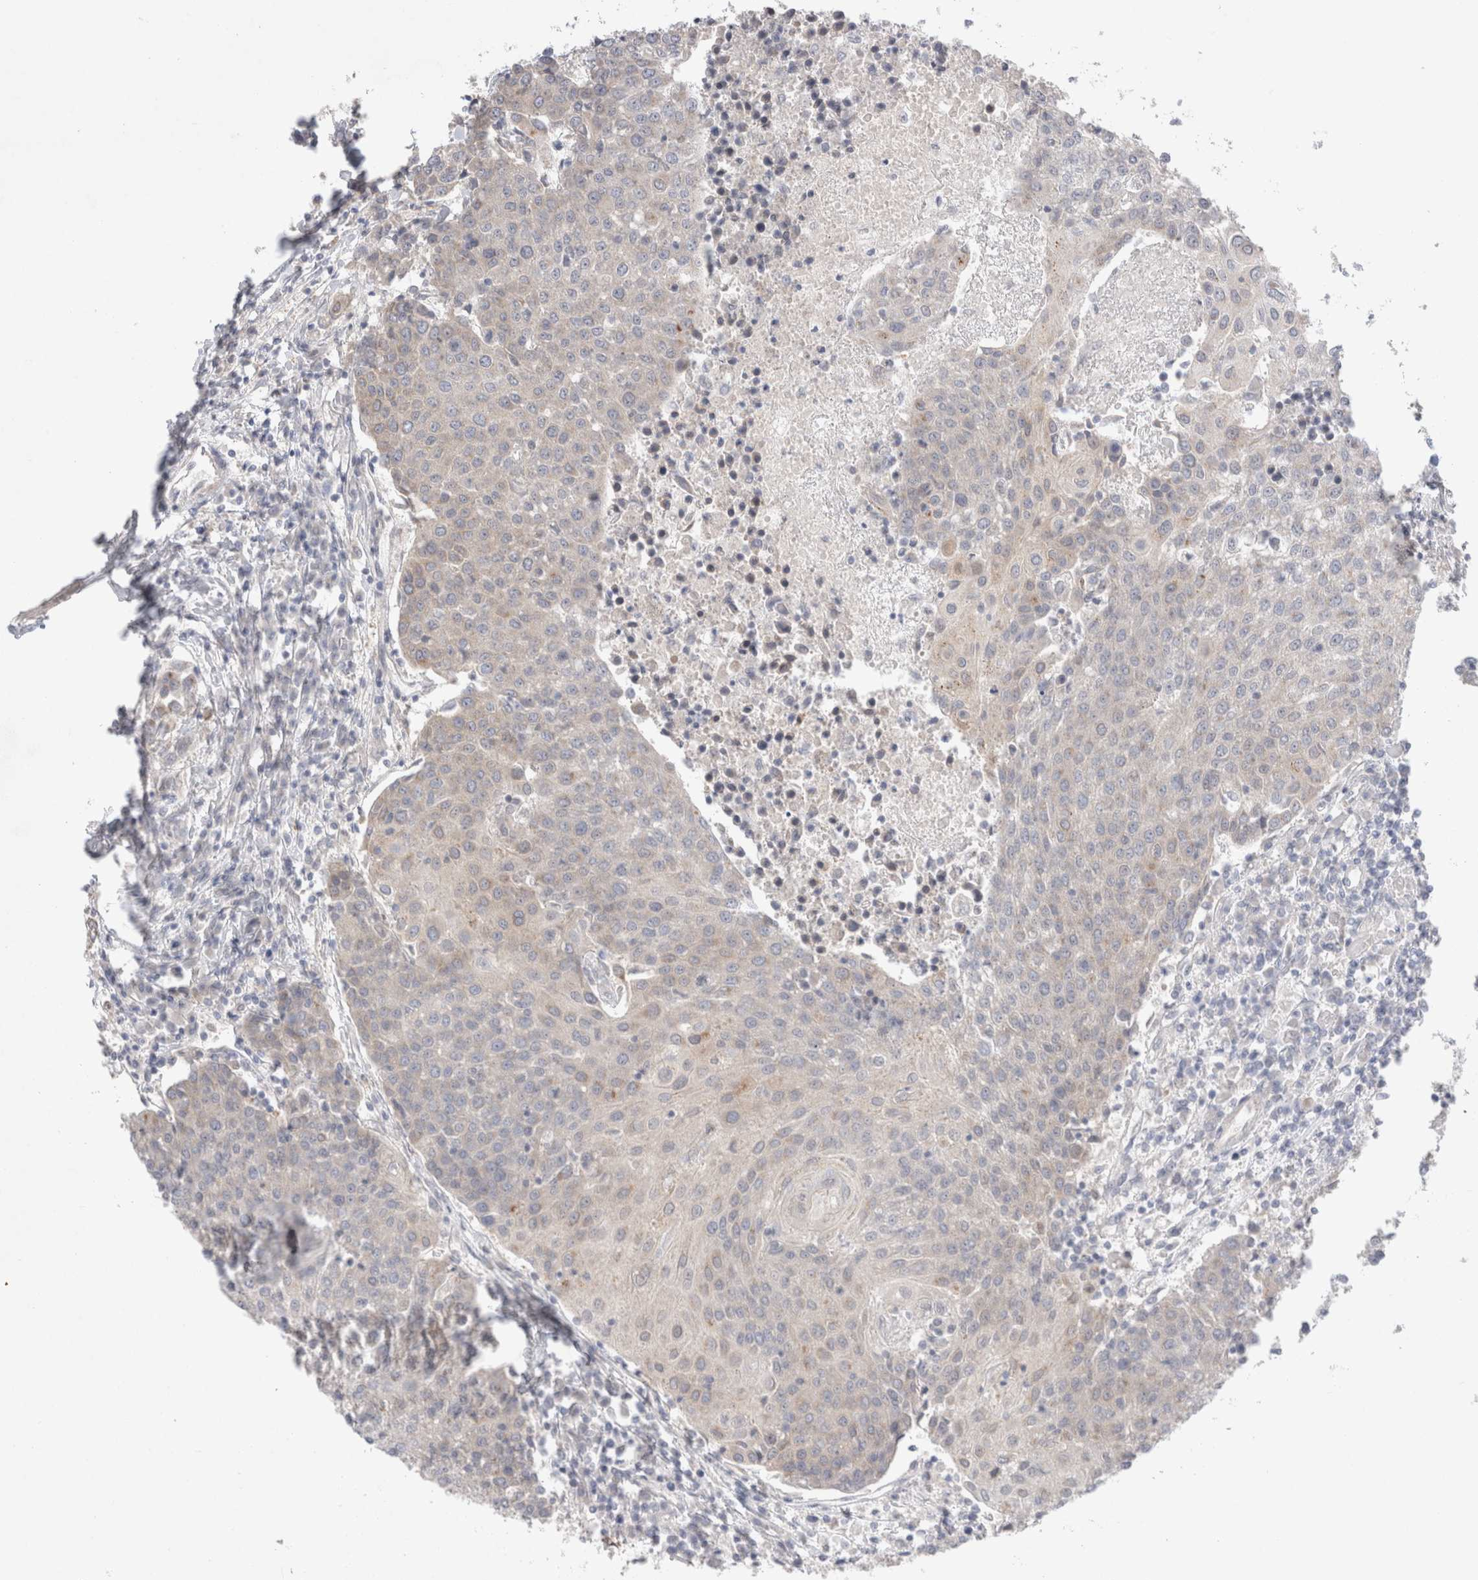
{"staining": {"intensity": "negative", "quantity": "none", "location": "none"}, "tissue": "urothelial cancer", "cell_type": "Tumor cells", "image_type": "cancer", "snomed": [{"axis": "morphology", "description": "Urothelial carcinoma, High grade"}, {"axis": "topography", "description": "Urinary bladder"}], "caption": "Photomicrograph shows no significant protein staining in tumor cells of high-grade urothelial carcinoma.", "gene": "BICD2", "patient": {"sex": "female", "age": 85}}